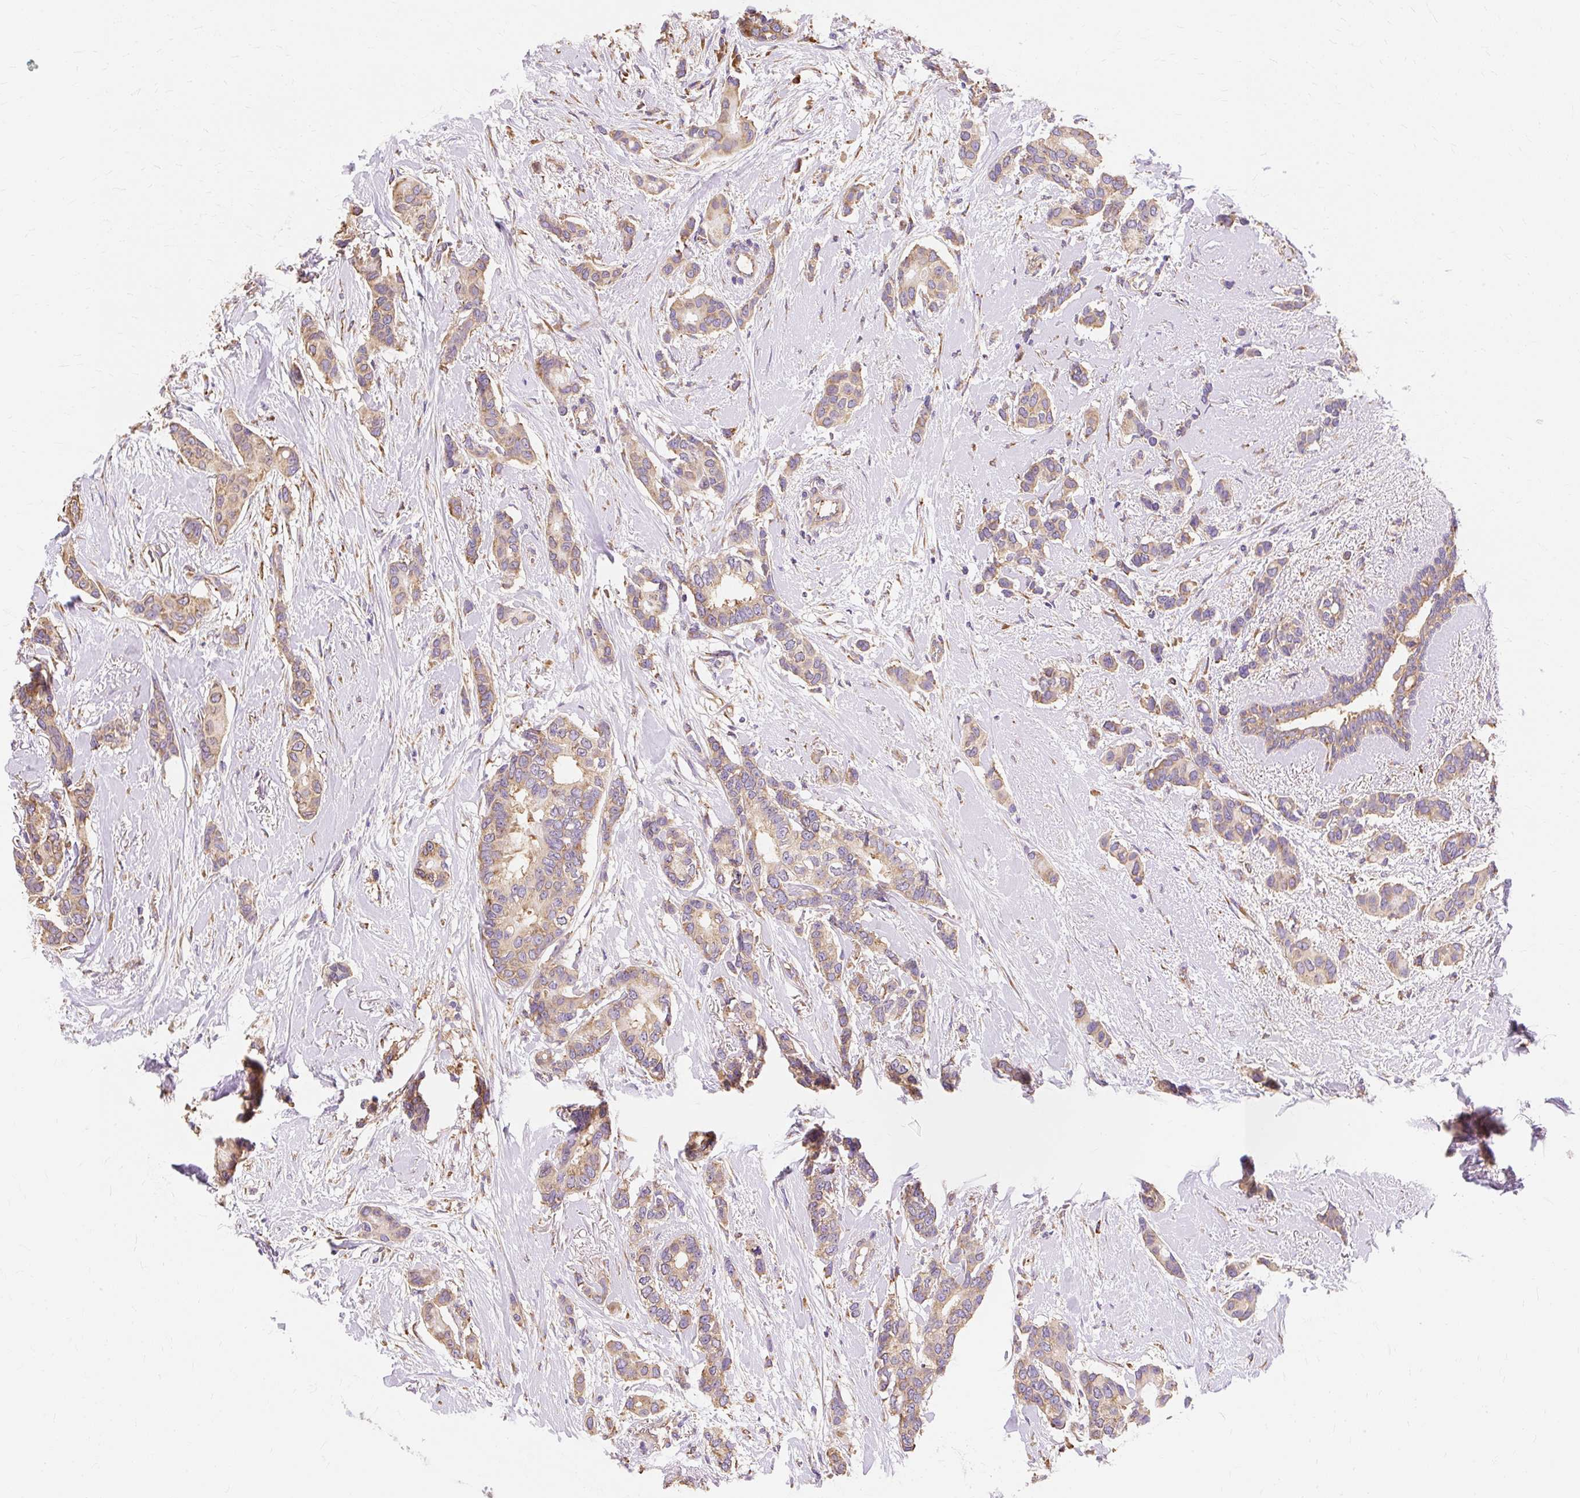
{"staining": {"intensity": "weak", "quantity": ">75%", "location": "cytoplasmic/membranous"}, "tissue": "breast cancer", "cell_type": "Tumor cells", "image_type": "cancer", "snomed": [{"axis": "morphology", "description": "Duct carcinoma"}, {"axis": "topography", "description": "Breast"}], "caption": "Human breast cancer stained with a brown dye exhibits weak cytoplasmic/membranous positive positivity in approximately >75% of tumor cells.", "gene": "RPS17", "patient": {"sex": "female", "age": 73}}